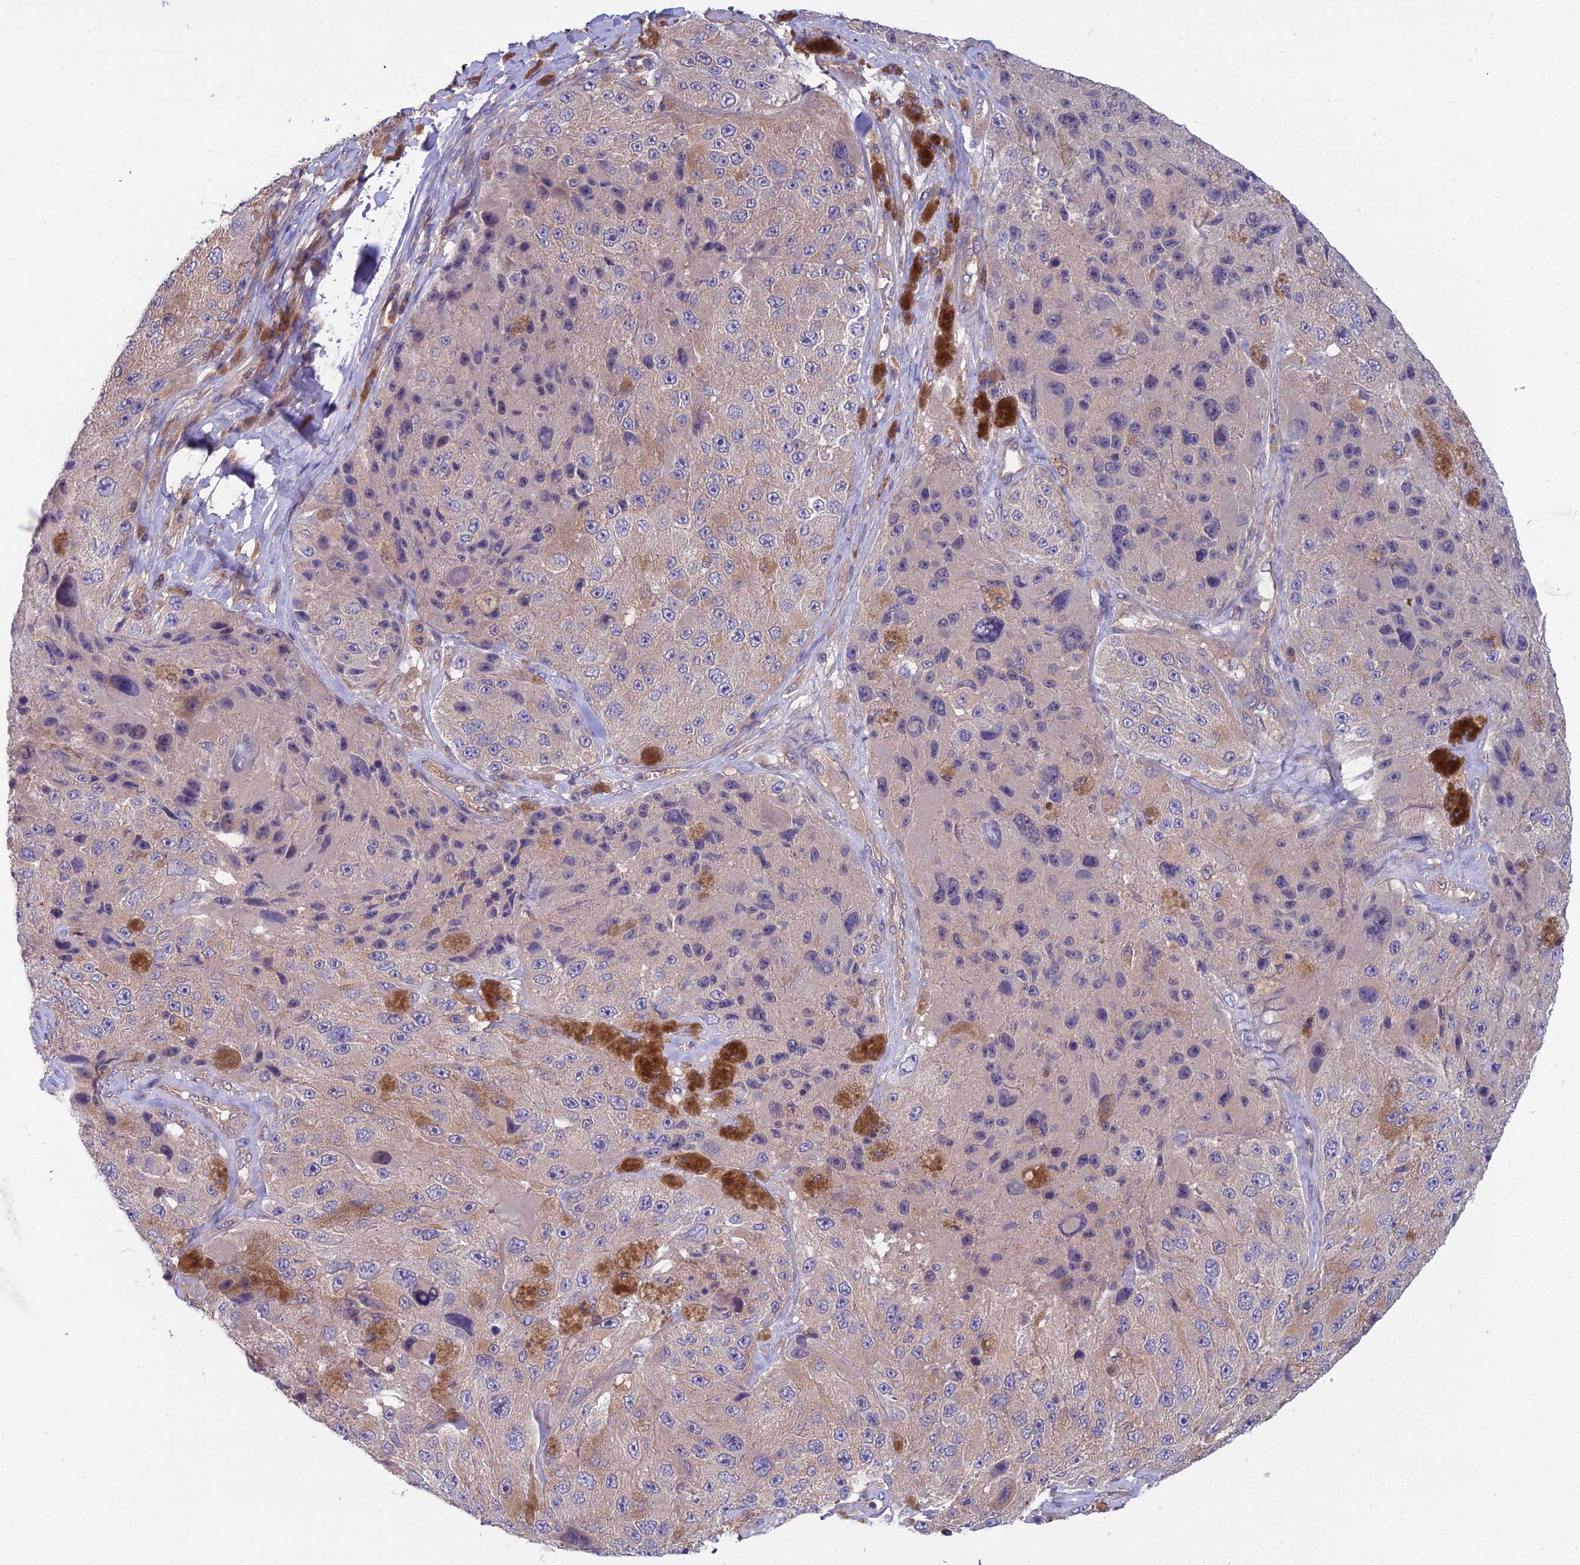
{"staining": {"intensity": "weak", "quantity": "<25%", "location": "cytoplasmic/membranous"}, "tissue": "melanoma", "cell_type": "Tumor cells", "image_type": "cancer", "snomed": [{"axis": "morphology", "description": "Malignant melanoma, Metastatic site"}, {"axis": "topography", "description": "Lymph node"}], "caption": "IHC of melanoma exhibits no staining in tumor cells.", "gene": "MVD", "patient": {"sex": "male", "age": 62}}